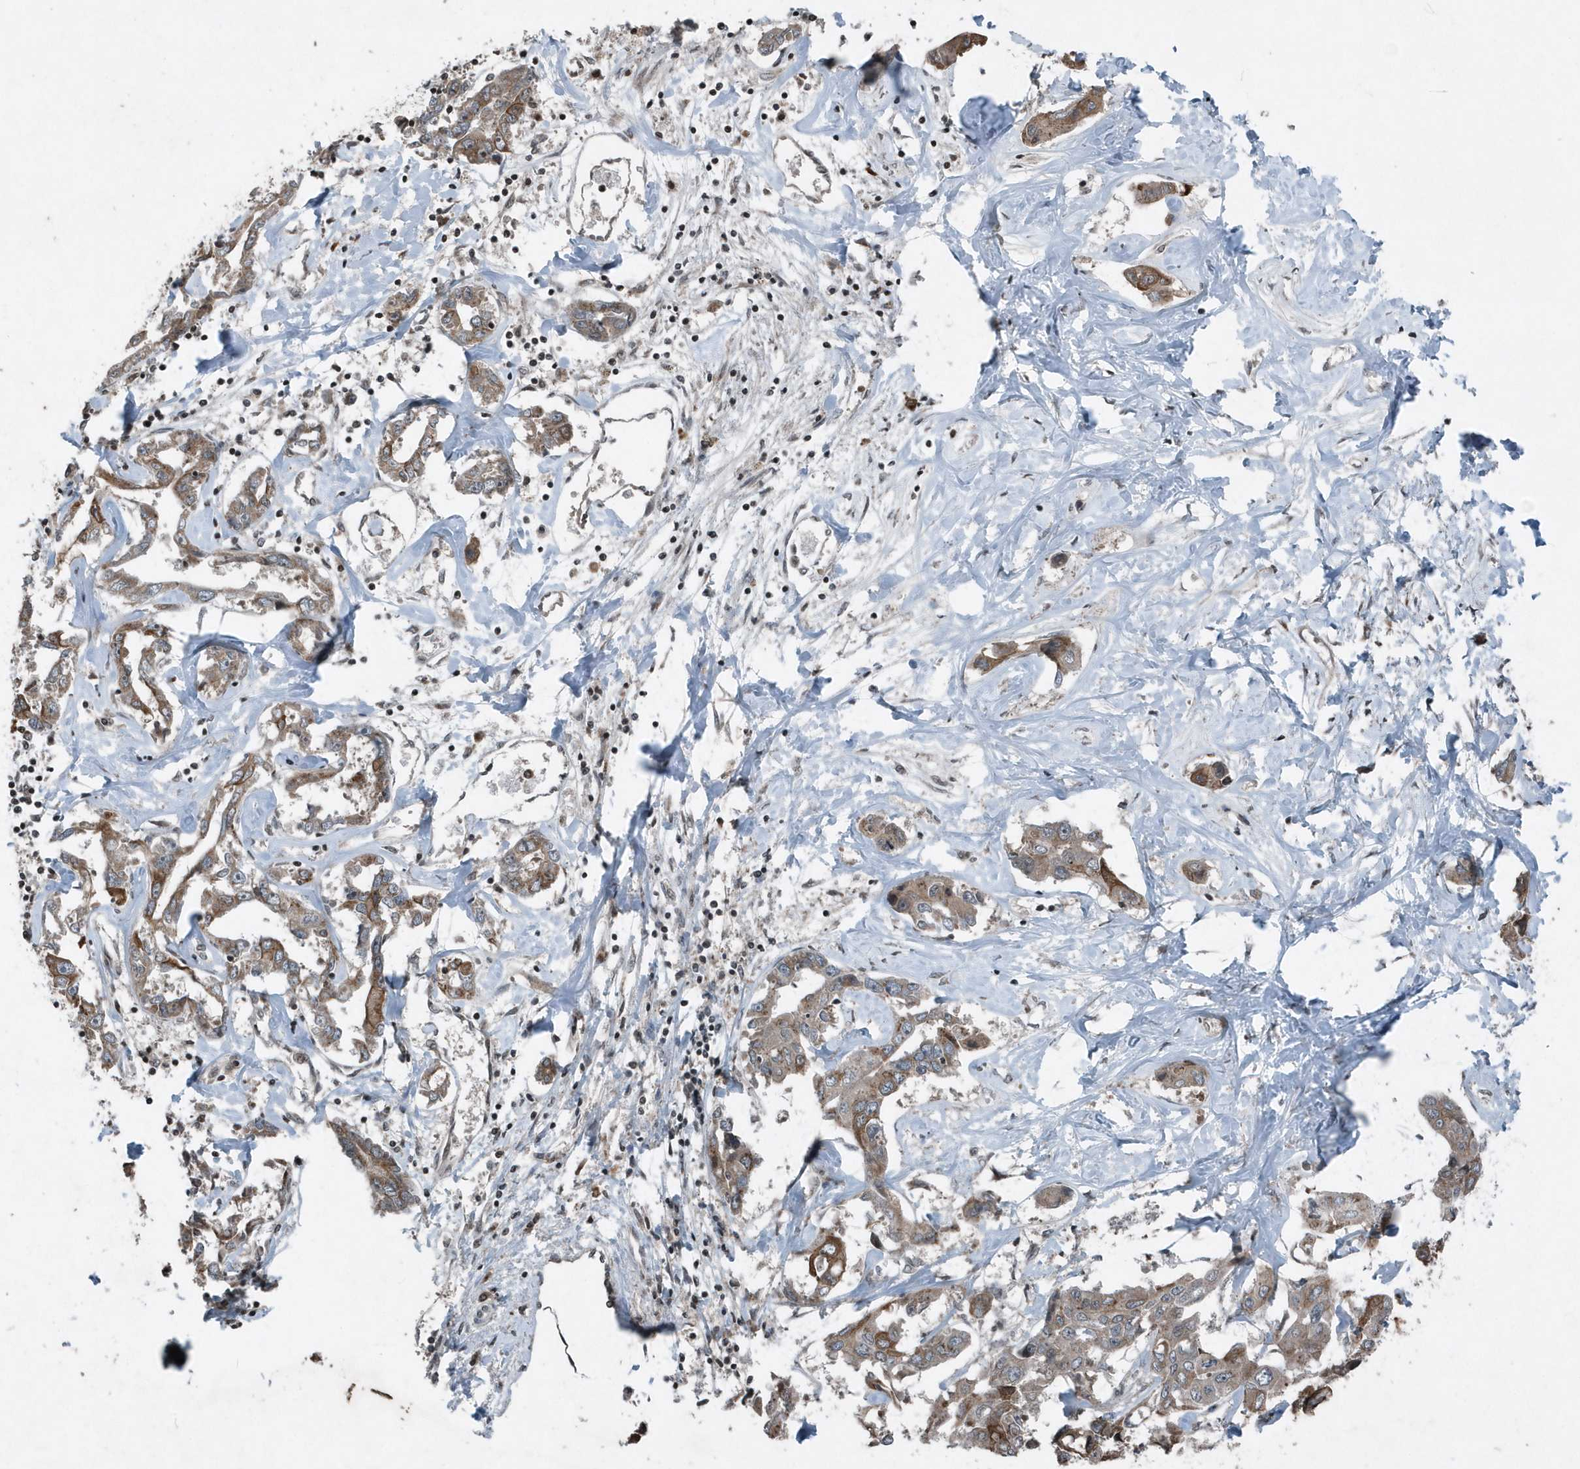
{"staining": {"intensity": "moderate", "quantity": ">75%", "location": "cytoplasmic/membranous"}, "tissue": "liver cancer", "cell_type": "Tumor cells", "image_type": "cancer", "snomed": [{"axis": "morphology", "description": "Cholangiocarcinoma"}, {"axis": "topography", "description": "Liver"}], "caption": "Immunohistochemistry (IHC) staining of cholangiocarcinoma (liver), which reveals medium levels of moderate cytoplasmic/membranous positivity in about >75% of tumor cells indicating moderate cytoplasmic/membranous protein staining. The staining was performed using DAB (3,3'-diaminobenzidine) (brown) for protein detection and nuclei were counterstained in hematoxylin (blue).", "gene": "EIF2B1", "patient": {"sex": "male", "age": 59}}